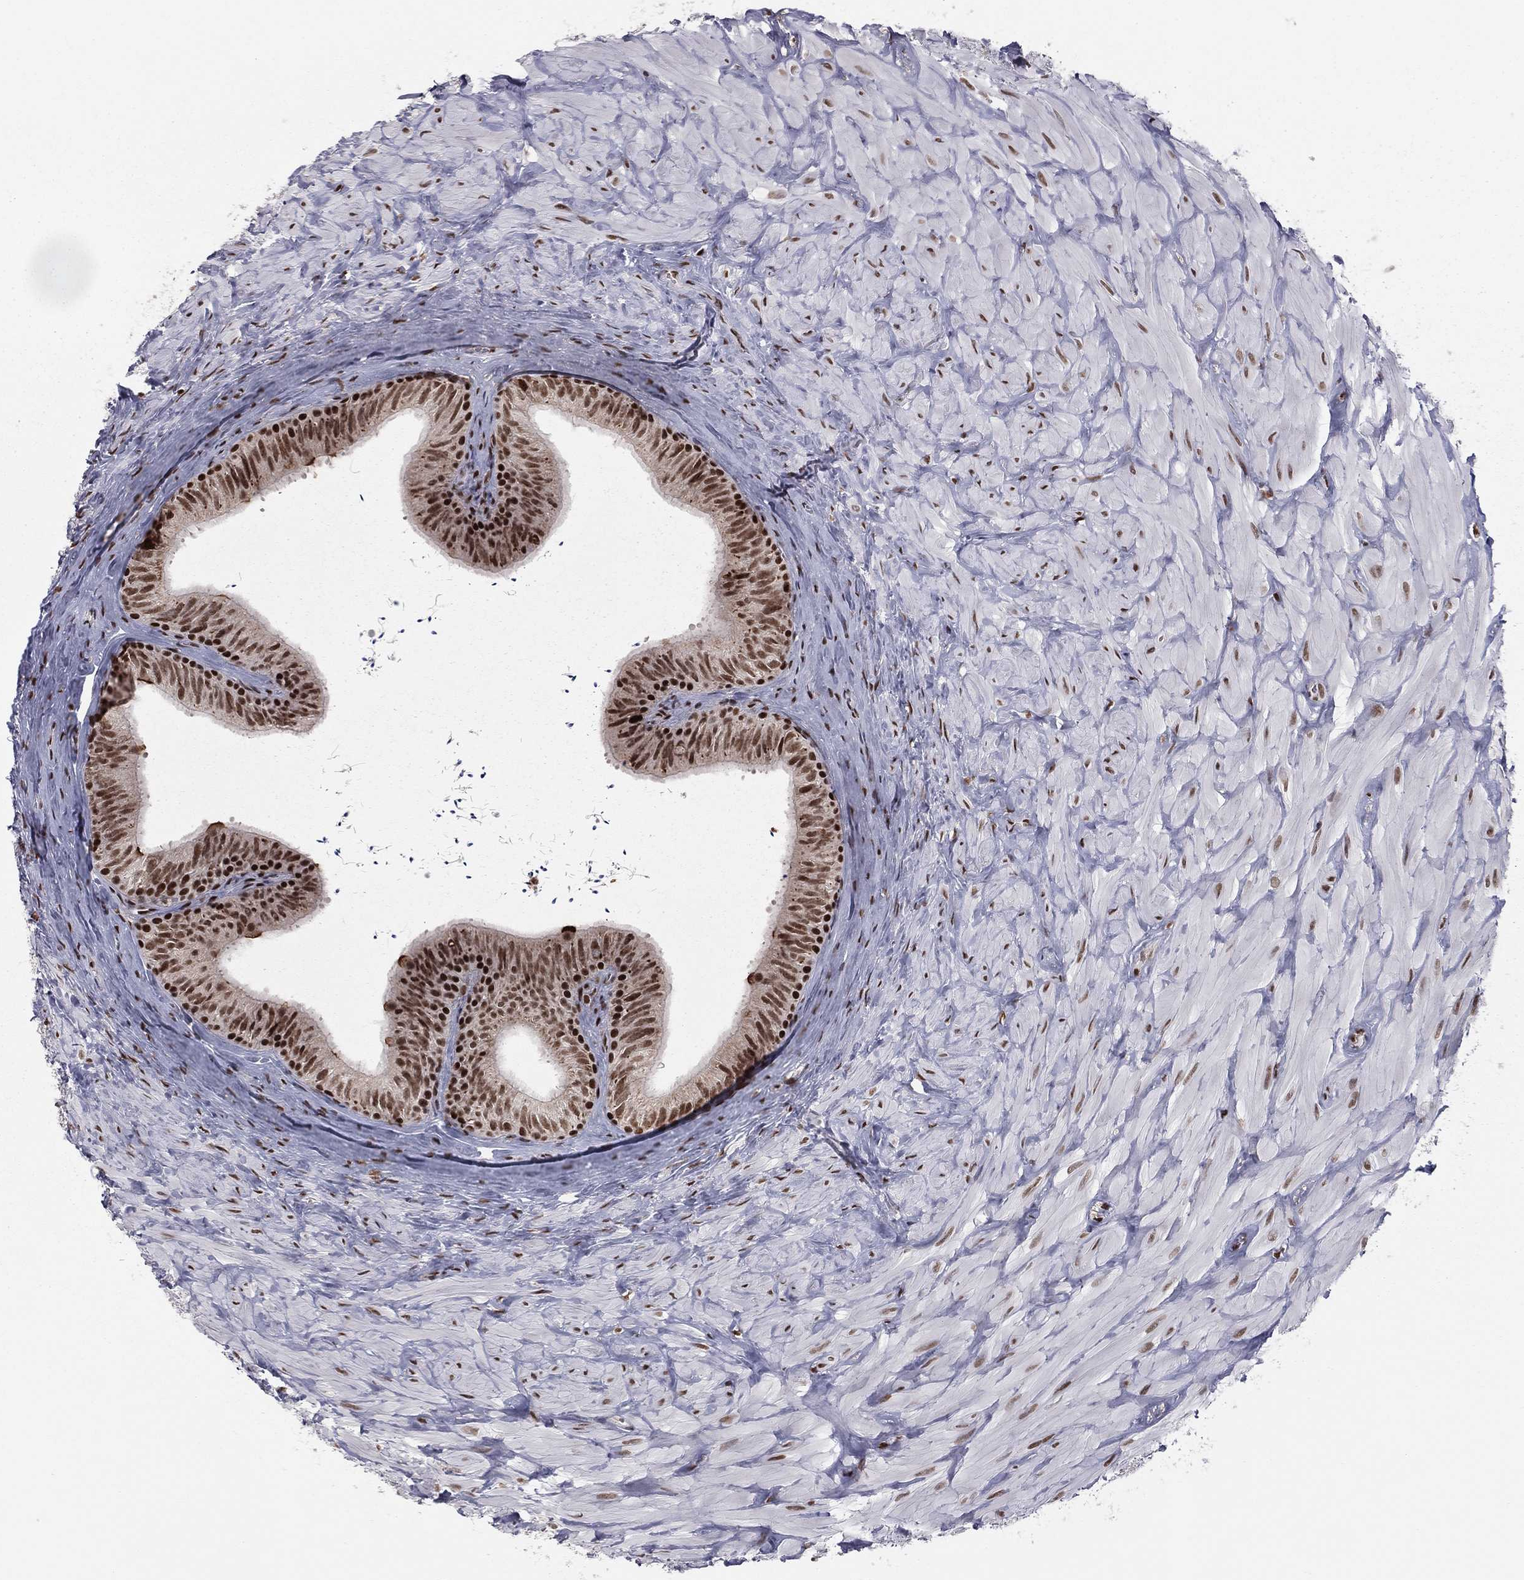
{"staining": {"intensity": "strong", "quantity": ">75%", "location": "nuclear"}, "tissue": "epididymis", "cell_type": "Glandular cells", "image_type": "normal", "snomed": [{"axis": "morphology", "description": "Normal tissue, NOS"}, {"axis": "topography", "description": "Epididymis"}], "caption": "Epididymis was stained to show a protein in brown. There is high levels of strong nuclear staining in approximately >75% of glandular cells. (IHC, brightfield microscopy, high magnification).", "gene": "NFYB", "patient": {"sex": "male", "age": 32}}